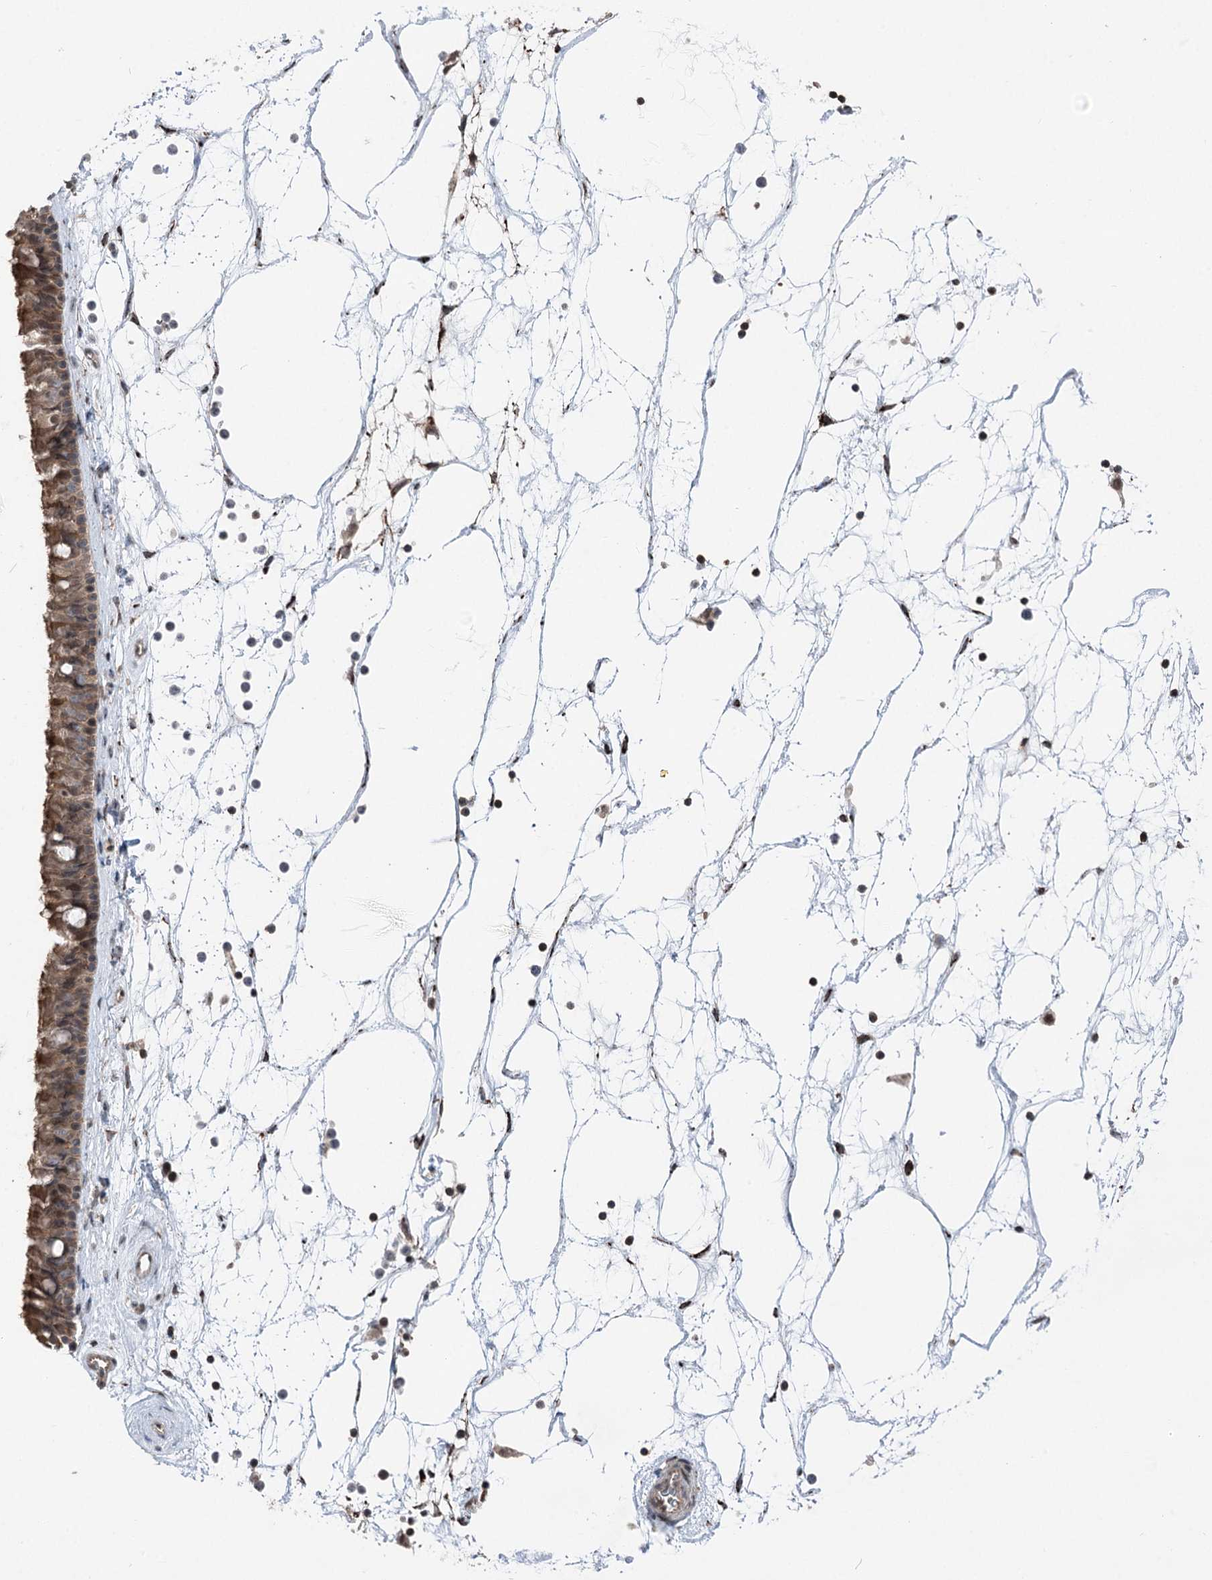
{"staining": {"intensity": "moderate", "quantity": ">75%", "location": "cytoplasmic/membranous,nuclear"}, "tissue": "nasopharynx", "cell_type": "Respiratory epithelial cells", "image_type": "normal", "snomed": [{"axis": "morphology", "description": "Normal tissue, NOS"}, {"axis": "topography", "description": "Nasopharynx"}], "caption": "There is medium levels of moderate cytoplasmic/membranous,nuclear expression in respiratory epithelial cells of benign nasopharynx, as demonstrated by immunohistochemical staining (brown color).", "gene": "CCSER2", "patient": {"sex": "male", "age": 64}}